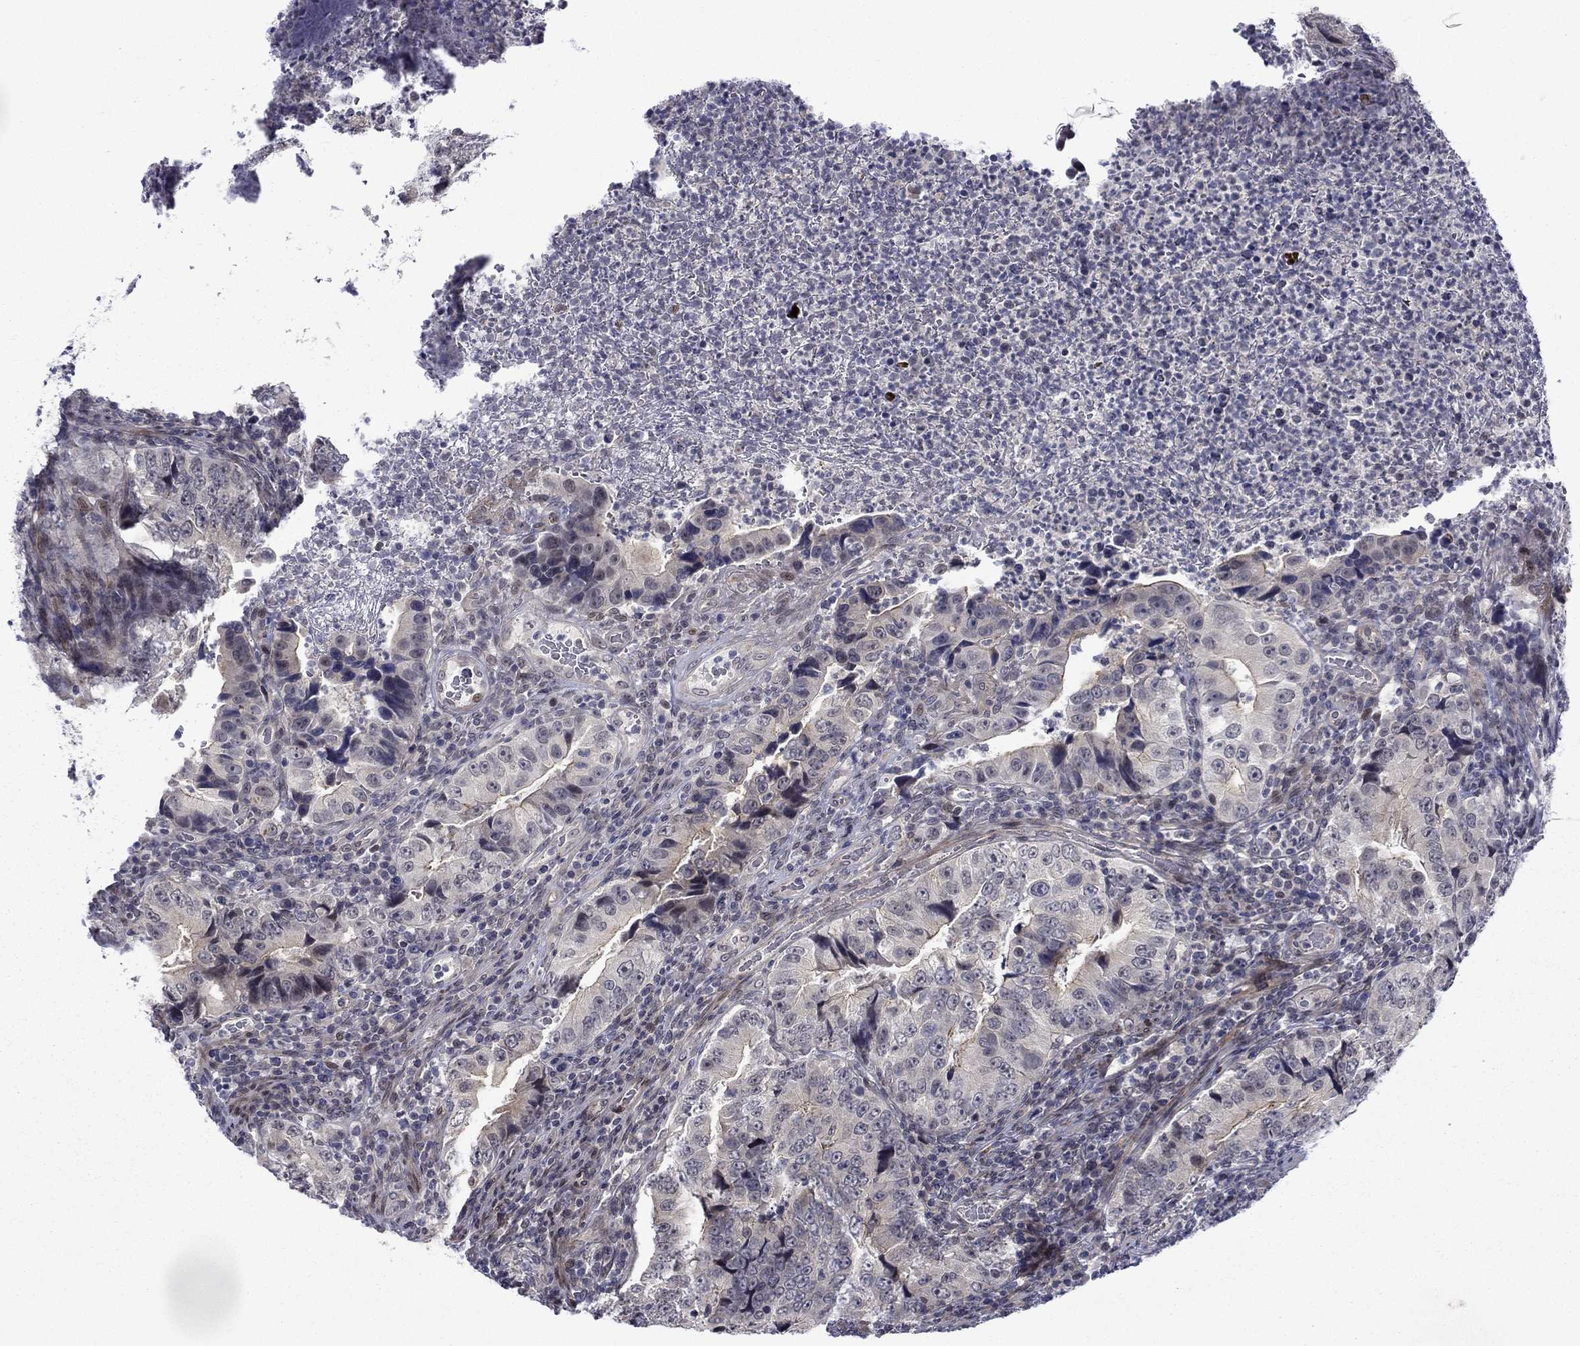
{"staining": {"intensity": "negative", "quantity": "none", "location": "none"}, "tissue": "colorectal cancer", "cell_type": "Tumor cells", "image_type": "cancer", "snomed": [{"axis": "morphology", "description": "Adenocarcinoma, NOS"}, {"axis": "topography", "description": "Colon"}], "caption": "IHC of human adenocarcinoma (colorectal) shows no positivity in tumor cells. The staining was performed using DAB (3,3'-diaminobenzidine) to visualize the protein expression in brown, while the nuclei were stained in blue with hematoxylin (Magnification: 20x).", "gene": "B3GAT1", "patient": {"sex": "female", "age": 72}}